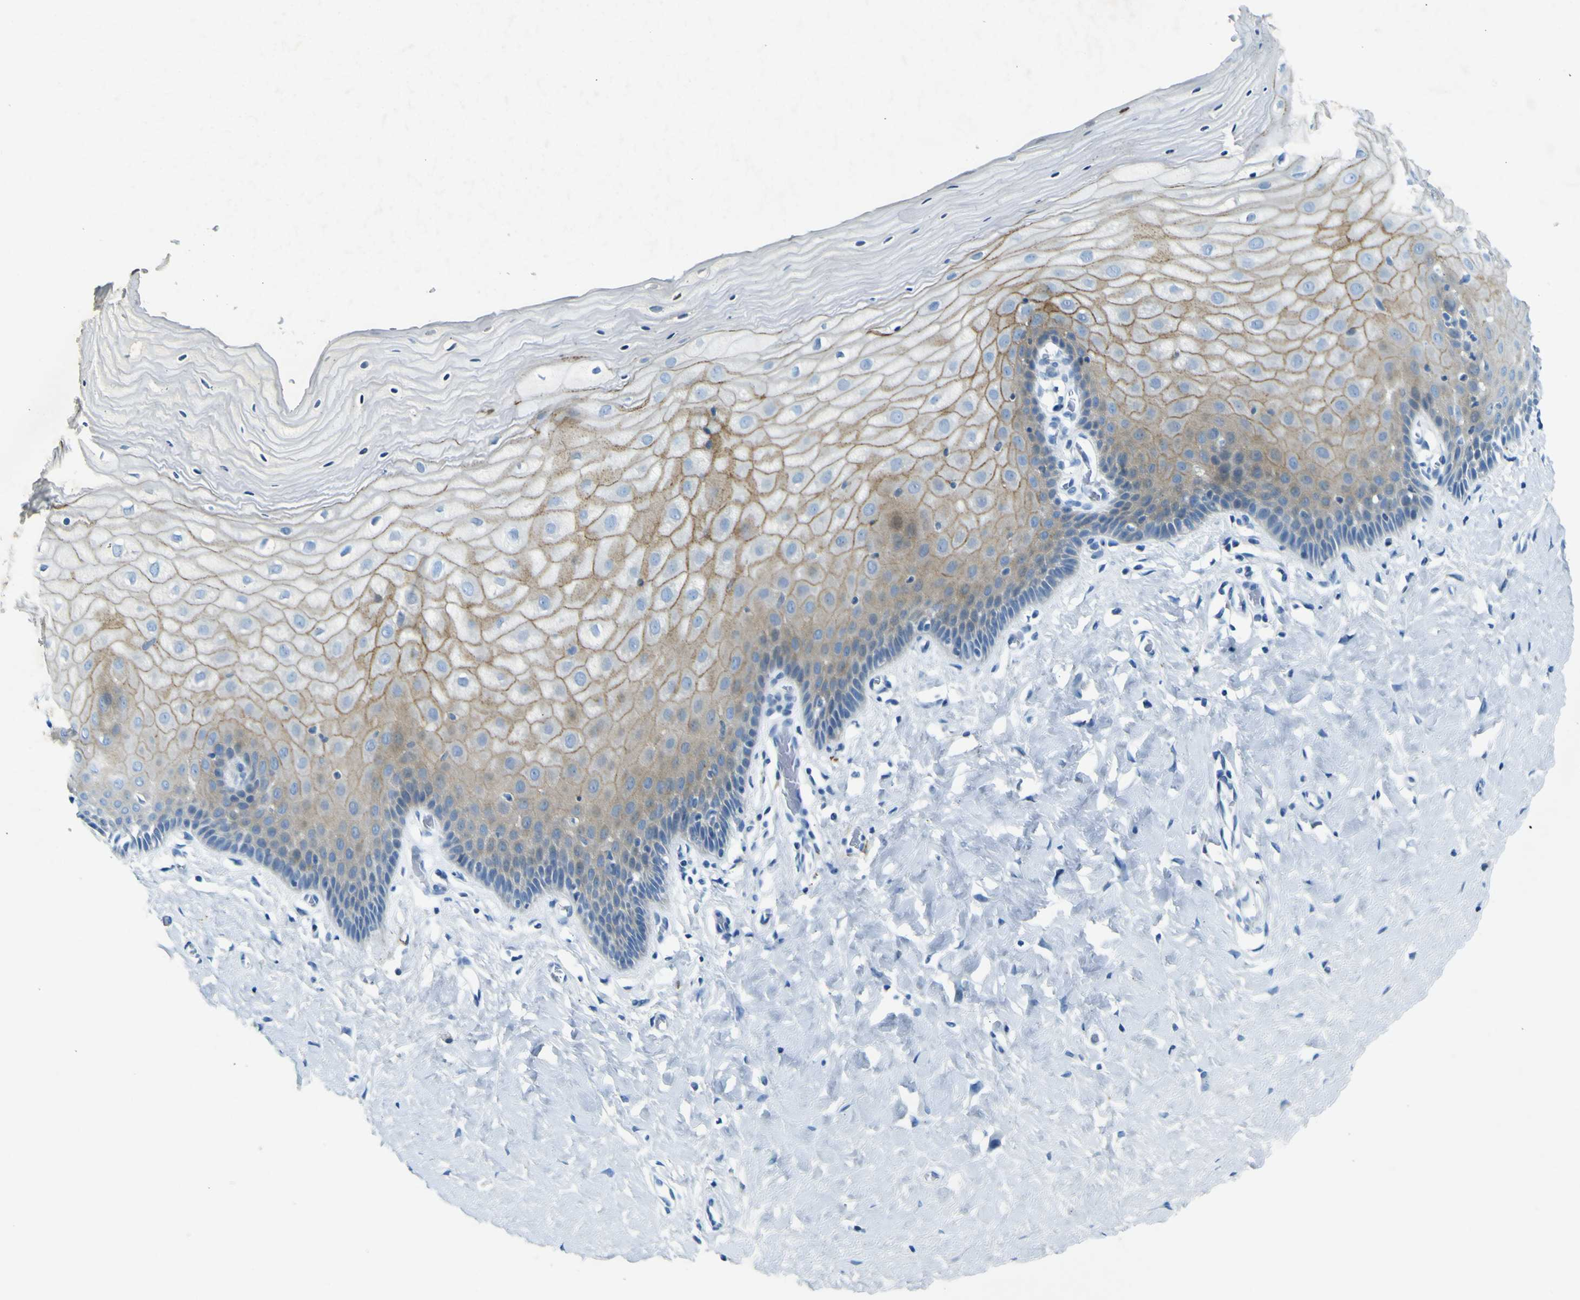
{"staining": {"intensity": "moderate", "quantity": ">75%", "location": "cytoplasmic/membranous"}, "tissue": "cervix", "cell_type": "Glandular cells", "image_type": "normal", "snomed": [{"axis": "morphology", "description": "Normal tissue, NOS"}, {"axis": "topography", "description": "Cervix"}], "caption": "A micrograph of cervix stained for a protein reveals moderate cytoplasmic/membranous brown staining in glandular cells.", "gene": "SORCS1", "patient": {"sex": "female", "age": 55}}